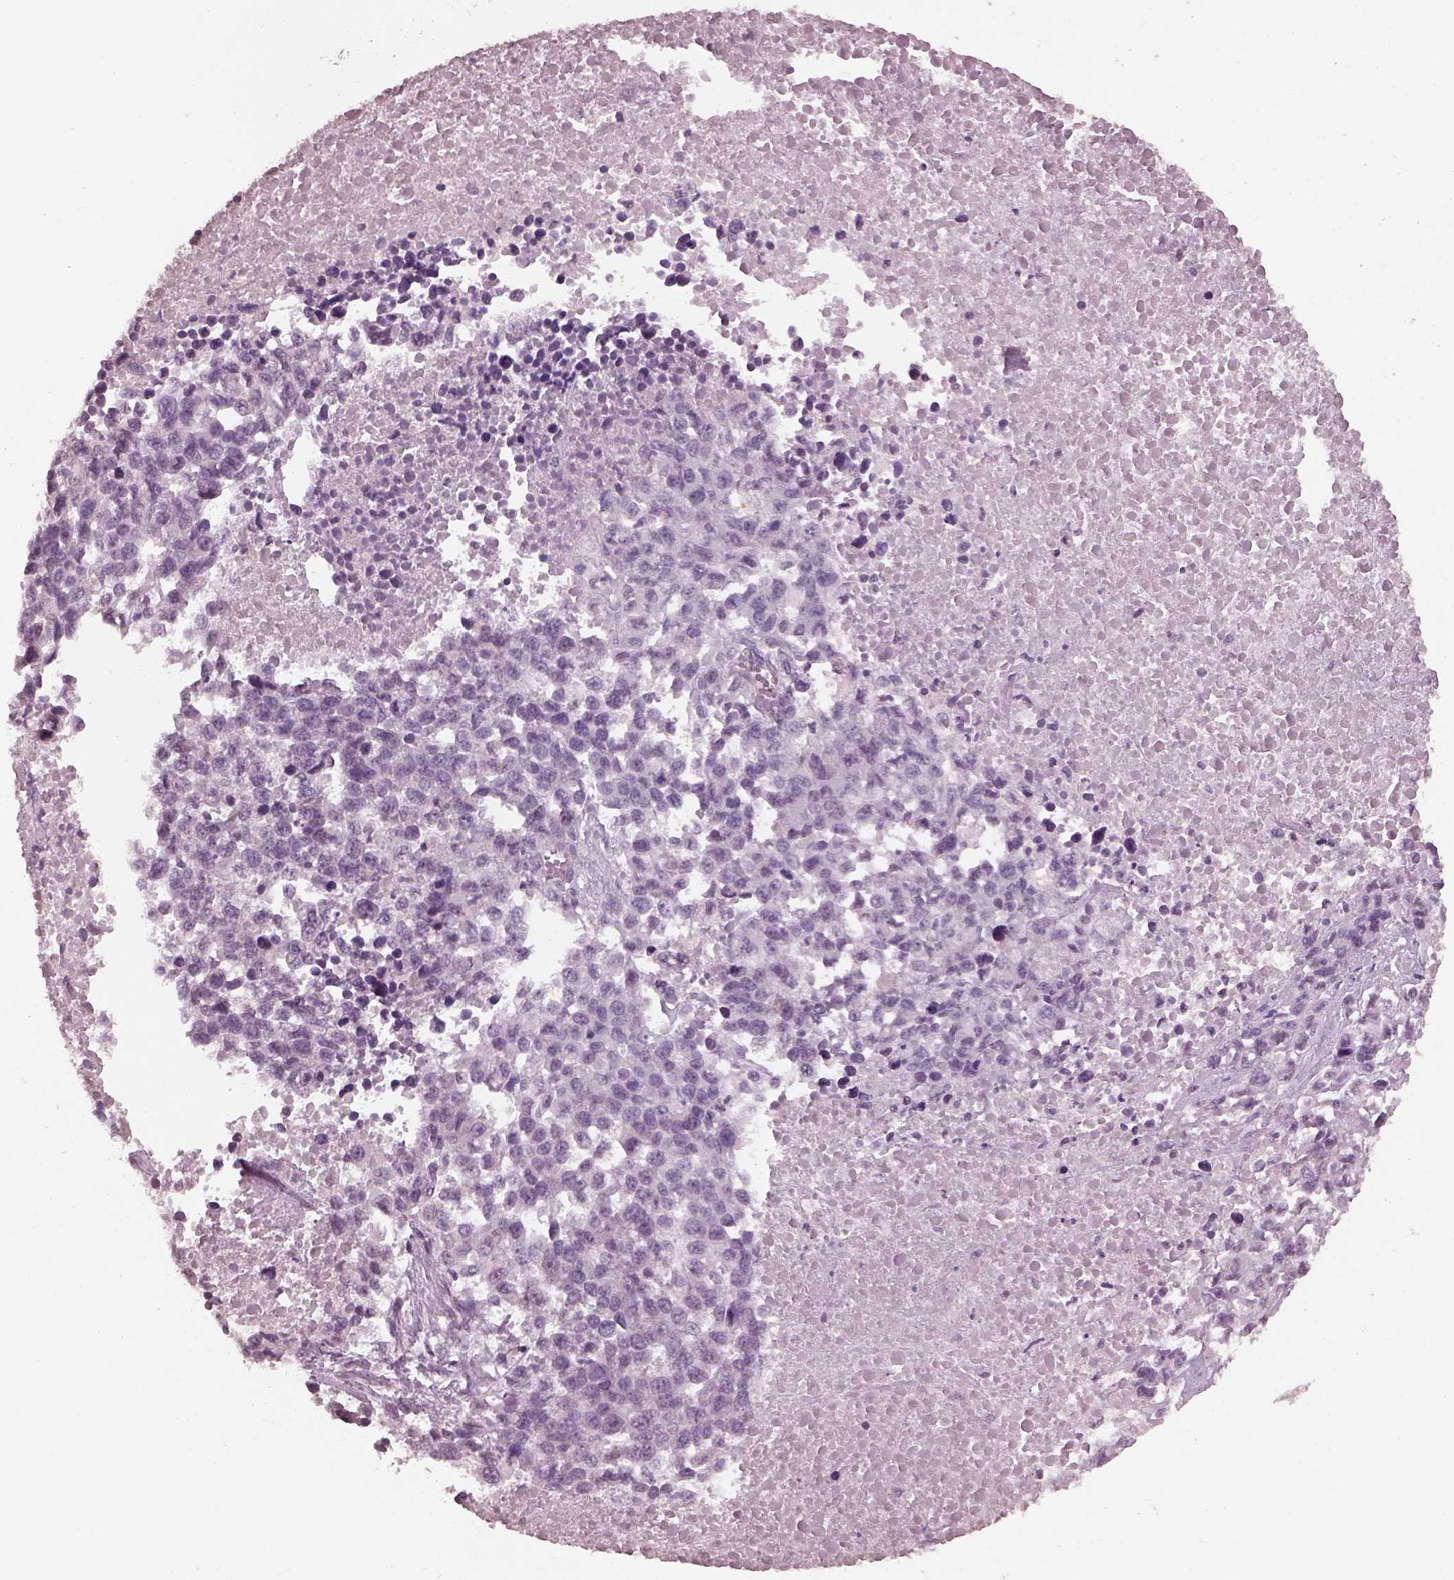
{"staining": {"intensity": "negative", "quantity": "none", "location": "none"}, "tissue": "melanoma", "cell_type": "Tumor cells", "image_type": "cancer", "snomed": [{"axis": "morphology", "description": "Malignant melanoma, Metastatic site"}, {"axis": "topography", "description": "Skin"}], "caption": "A histopathology image of malignant melanoma (metastatic site) stained for a protein demonstrates no brown staining in tumor cells.", "gene": "TSKS", "patient": {"sex": "male", "age": 84}}